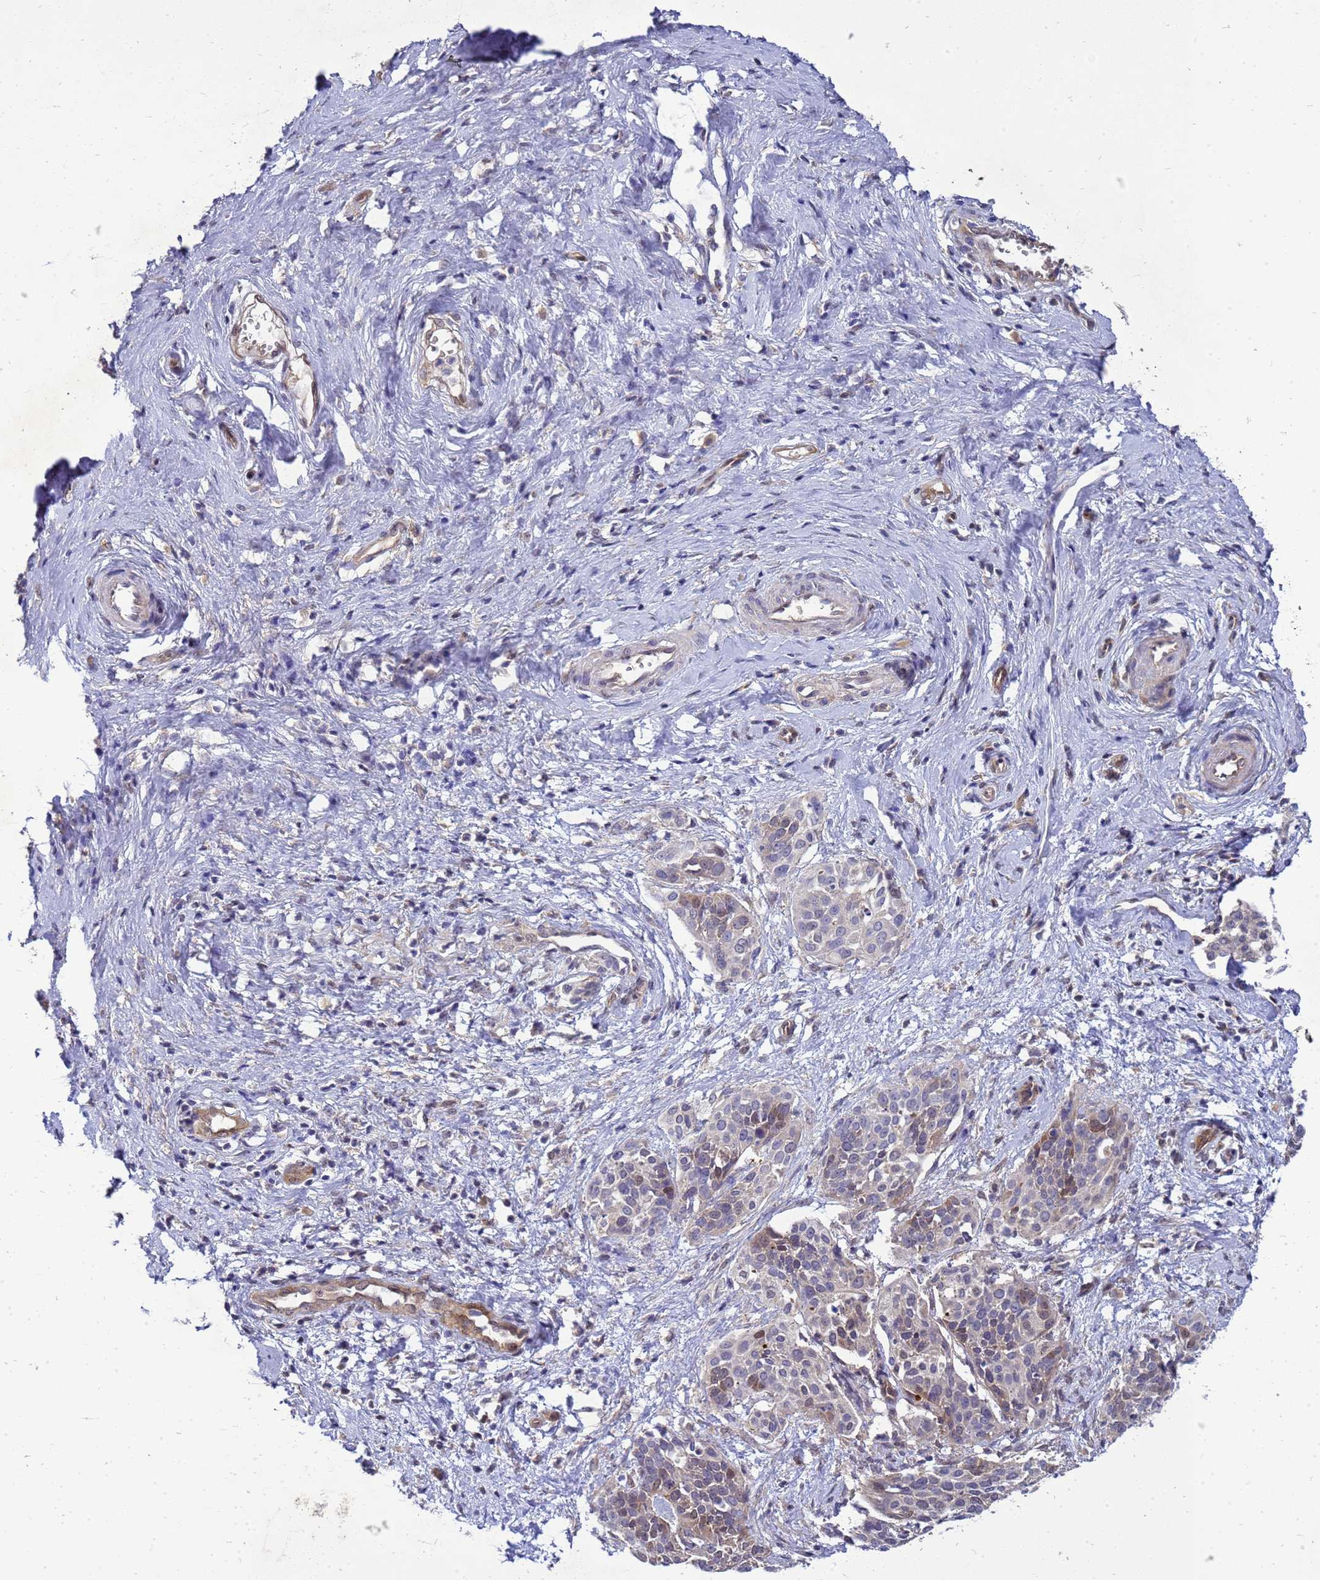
{"staining": {"intensity": "moderate", "quantity": "<25%", "location": "cytoplasmic/membranous,nuclear"}, "tissue": "cervical cancer", "cell_type": "Tumor cells", "image_type": "cancer", "snomed": [{"axis": "morphology", "description": "Squamous cell carcinoma, NOS"}, {"axis": "topography", "description": "Cervix"}], "caption": "Brown immunohistochemical staining in cervical squamous cell carcinoma displays moderate cytoplasmic/membranous and nuclear positivity in about <25% of tumor cells.", "gene": "EIF4EBP3", "patient": {"sex": "female", "age": 44}}